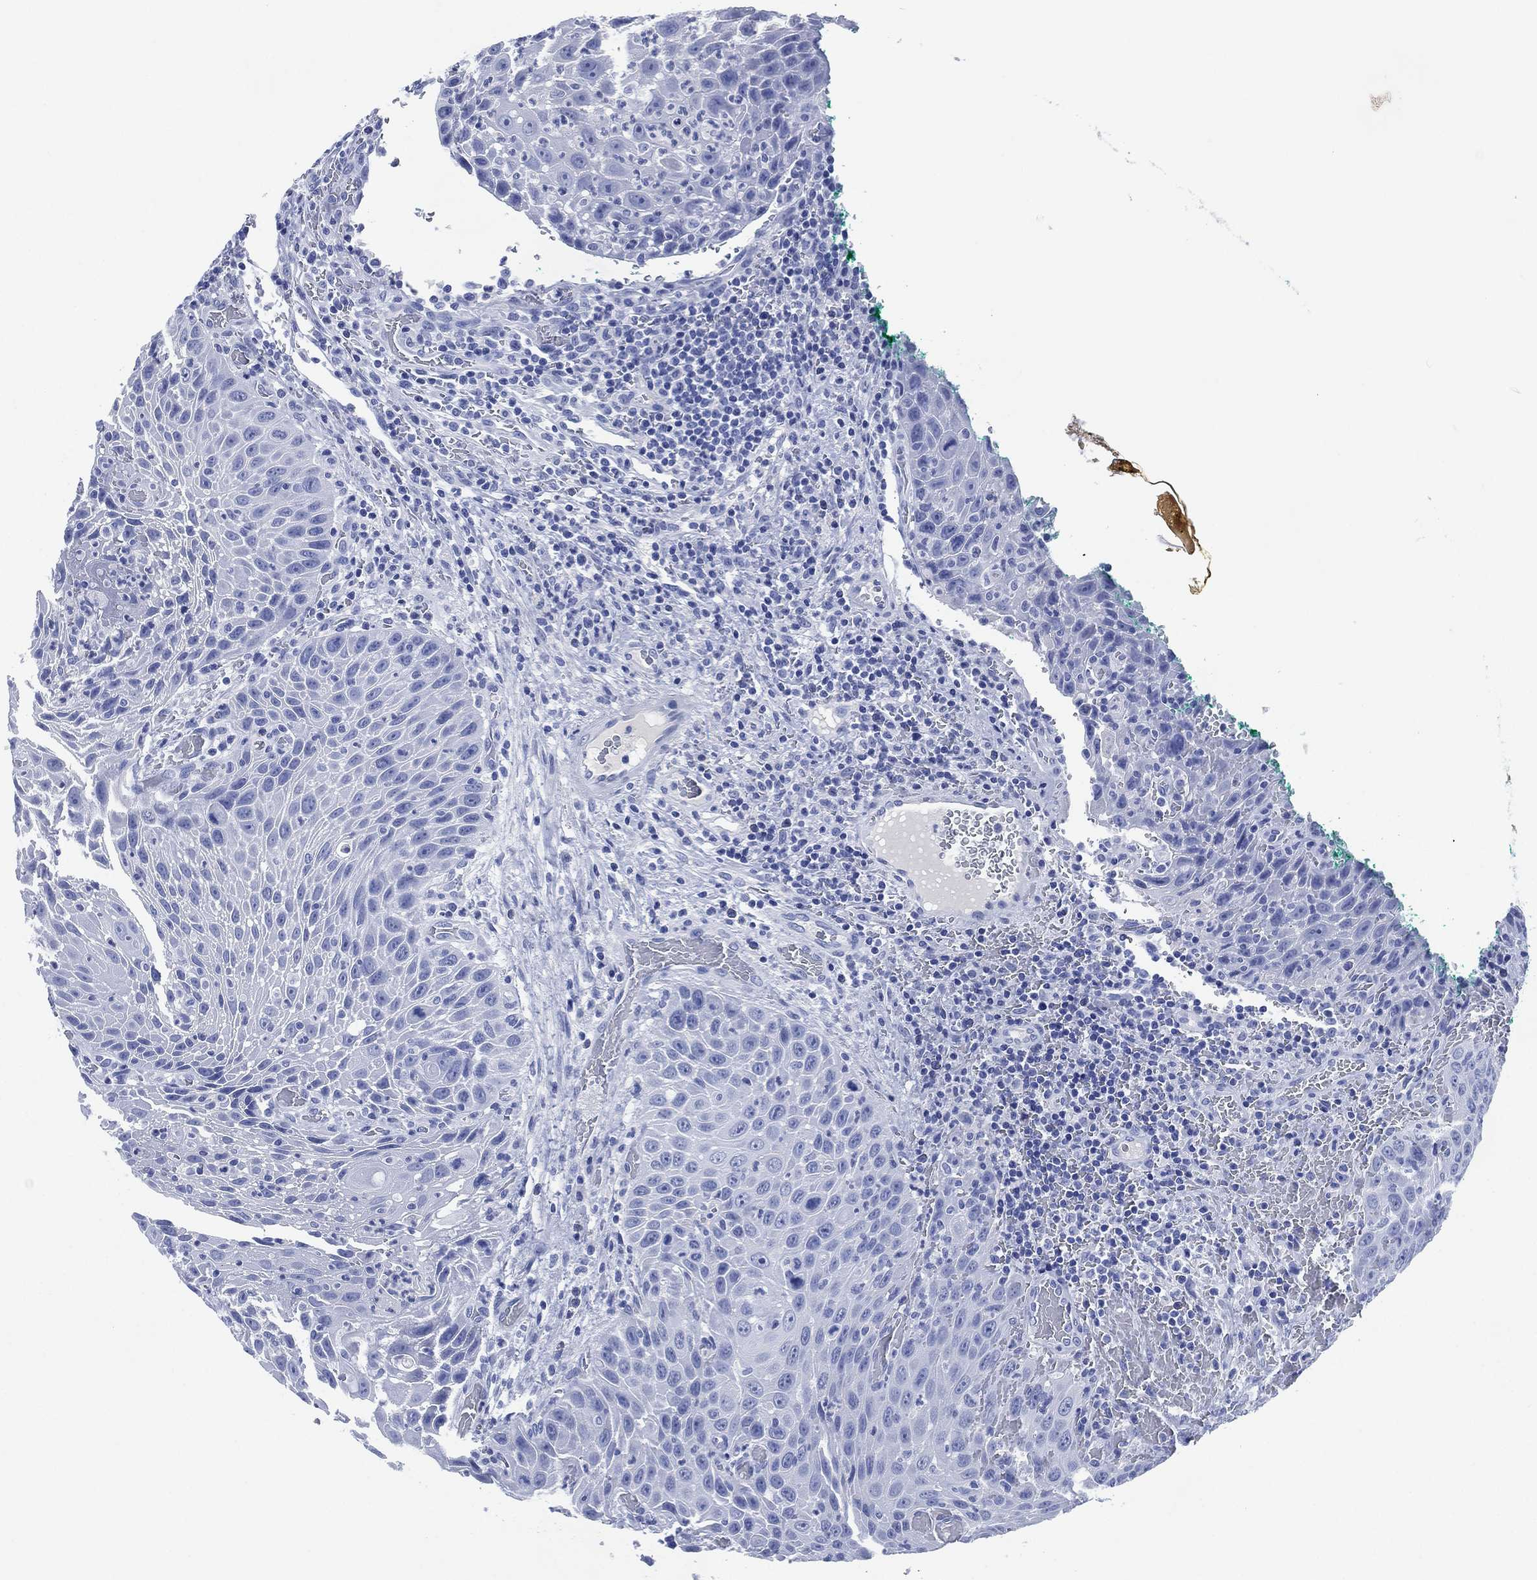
{"staining": {"intensity": "negative", "quantity": "none", "location": "none"}, "tissue": "head and neck cancer", "cell_type": "Tumor cells", "image_type": "cancer", "snomed": [{"axis": "morphology", "description": "Squamous cell carcinoma, NOS"}, {"axis": "topography", "description": "Head-Neck"}], "caption": "High magnification brightfield microscopy of head and neck cancer stained with DAB (brown) and counterstained with hematoxylin (blue): tumor cells show no significant positivity.", "gene": "SIGLECL1", "patient": {"sex": "male", "age": 69}}